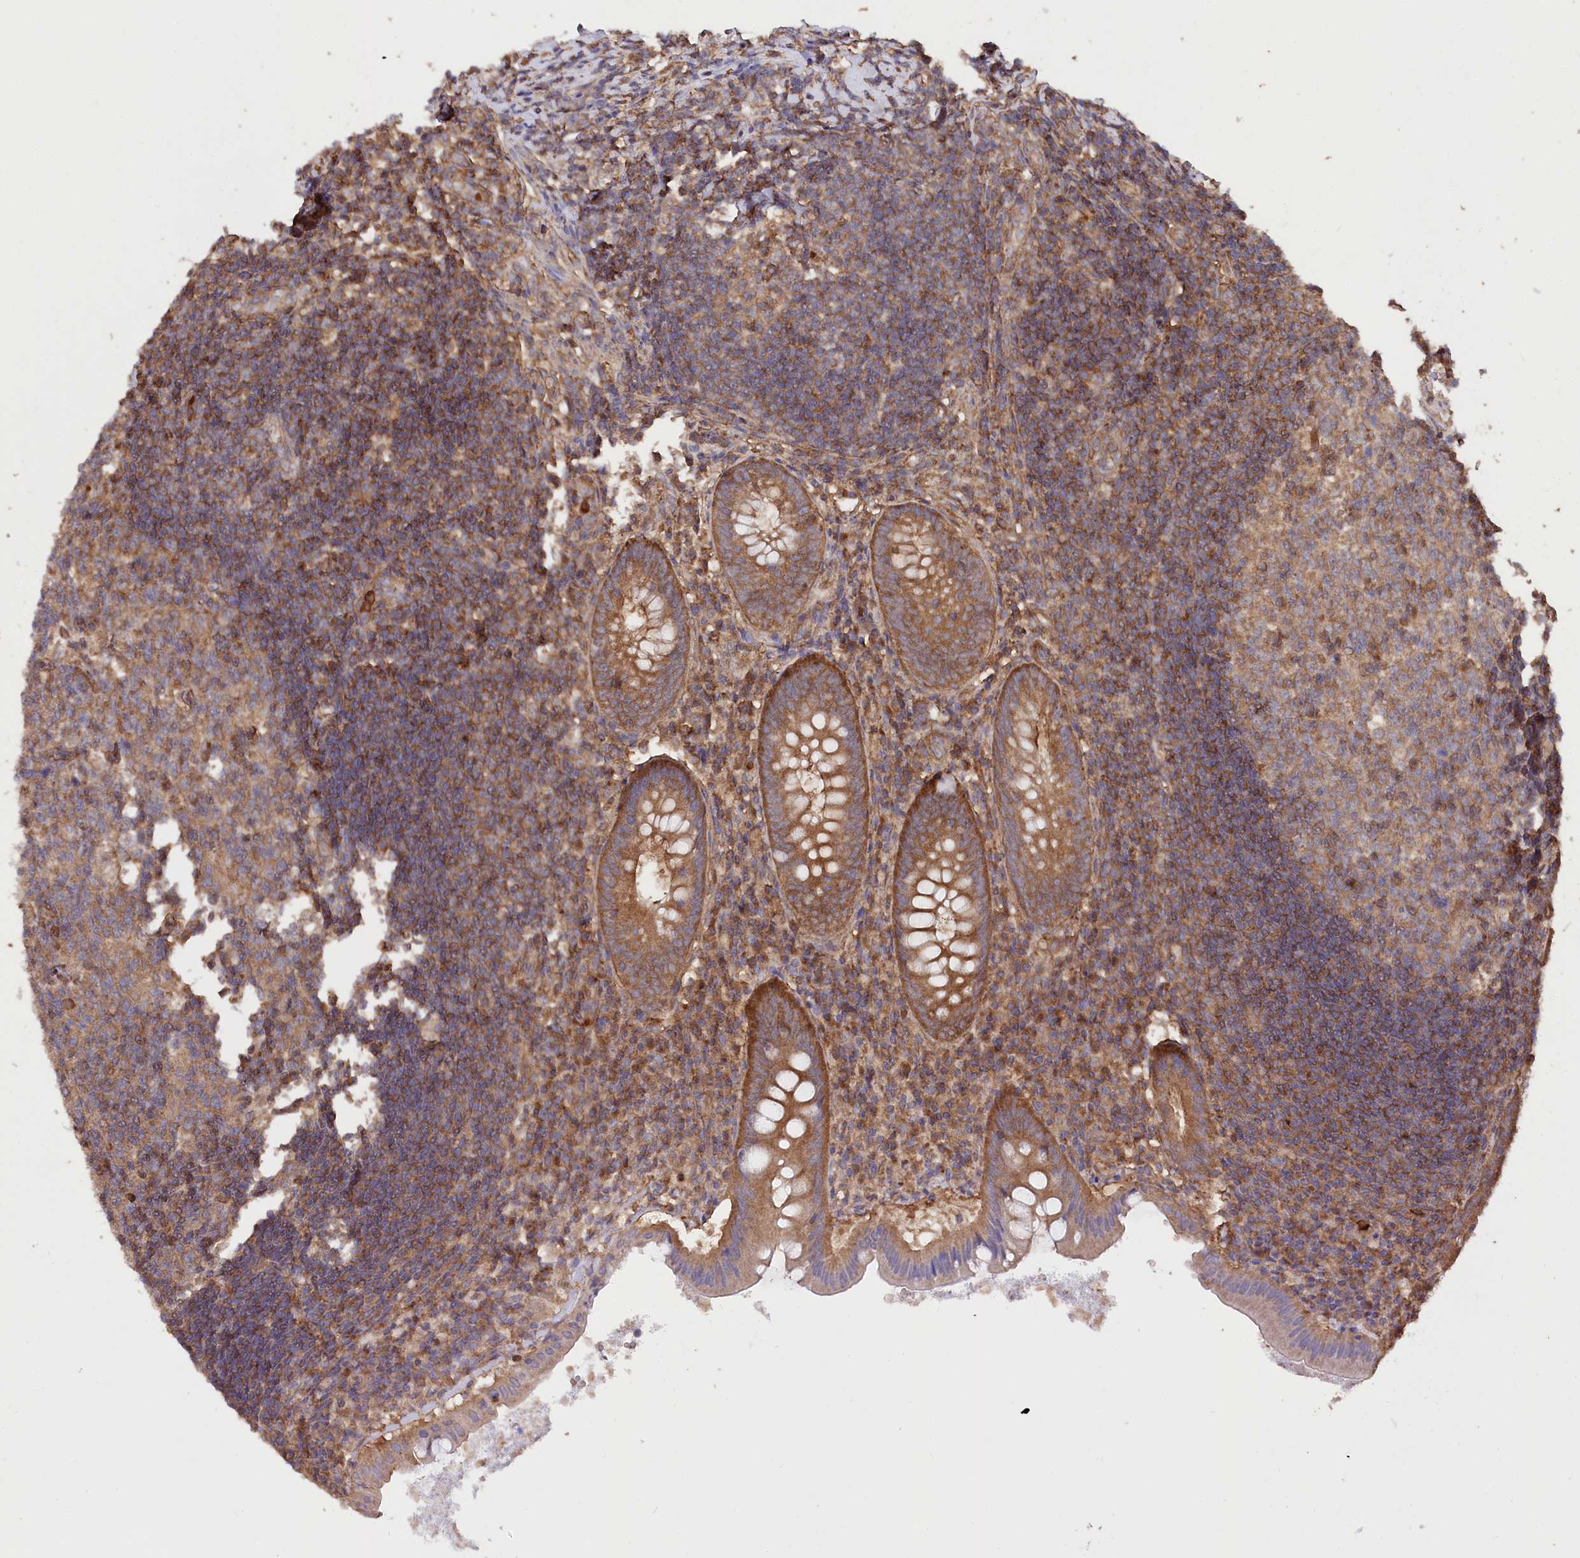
{"staining": {"intensity": "moderate", "quantity": ">75%", "location": "cytoplasmic/membranous"}, "tissue": "appendix", "cell_type": "Glandular cells", "image_type": "normal", "snomed": [{"axis": "morphology", "description": "Normal tissue, NOS"}, {"axis": "topography", "description": "Appendix"}], "caption": "Immunohistochemical staining of unremarkable human appendix displays >75% levels of moderate cytoplasmic/membranous protein positivity in approximately >75% of glandular cells.", "gene": "LSG1", "patient": {"sex": "female", "age": 54}}